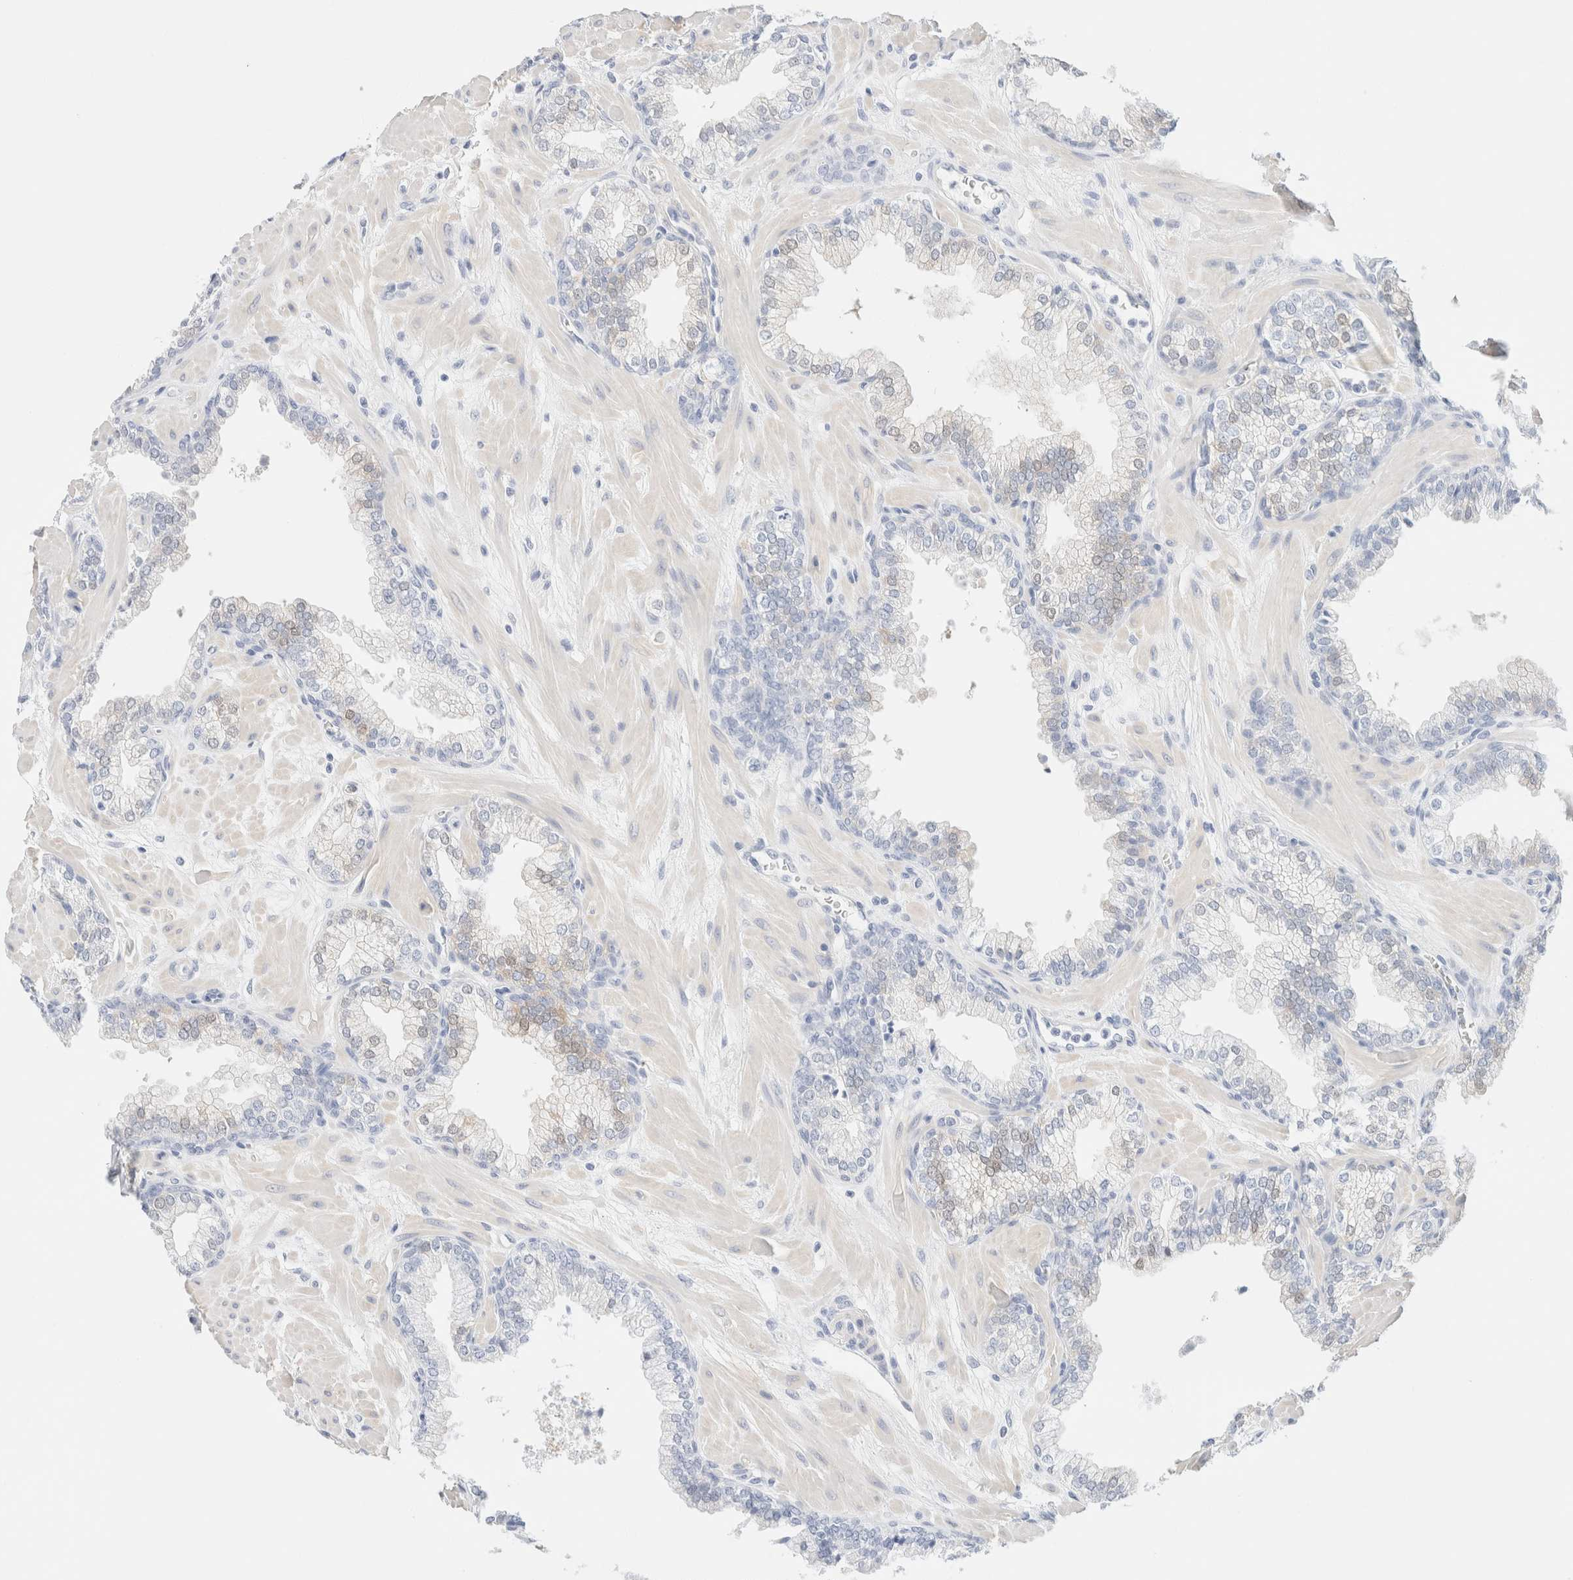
{"staining": {"intensity": "weak", "quantity": "<25%", "location": "cytoplasmic/membranous"}, "tissue": "prostate", "cell_type": "Glandular cells", "image_type": "normal", "snomed": [{"axis": "morphology", "description": "Normal tissue, NOS"}, {"axis": "morphology", "description": "Urothelial carcinoma, Low grade"}, {"axis": "topography", "description": "Urinary bladder"}, {"axis": "topography", "description": "Prostate"}], "caption": "DAB immunohistochemical staining of normal prostate displays no significant expression in glandular cells. (DAB (3,3'-diaminobenzidine) IHC with hematoxylin counter stain).", "gene": "DPYS", "patient": {"sex": "male", "age": 60}}